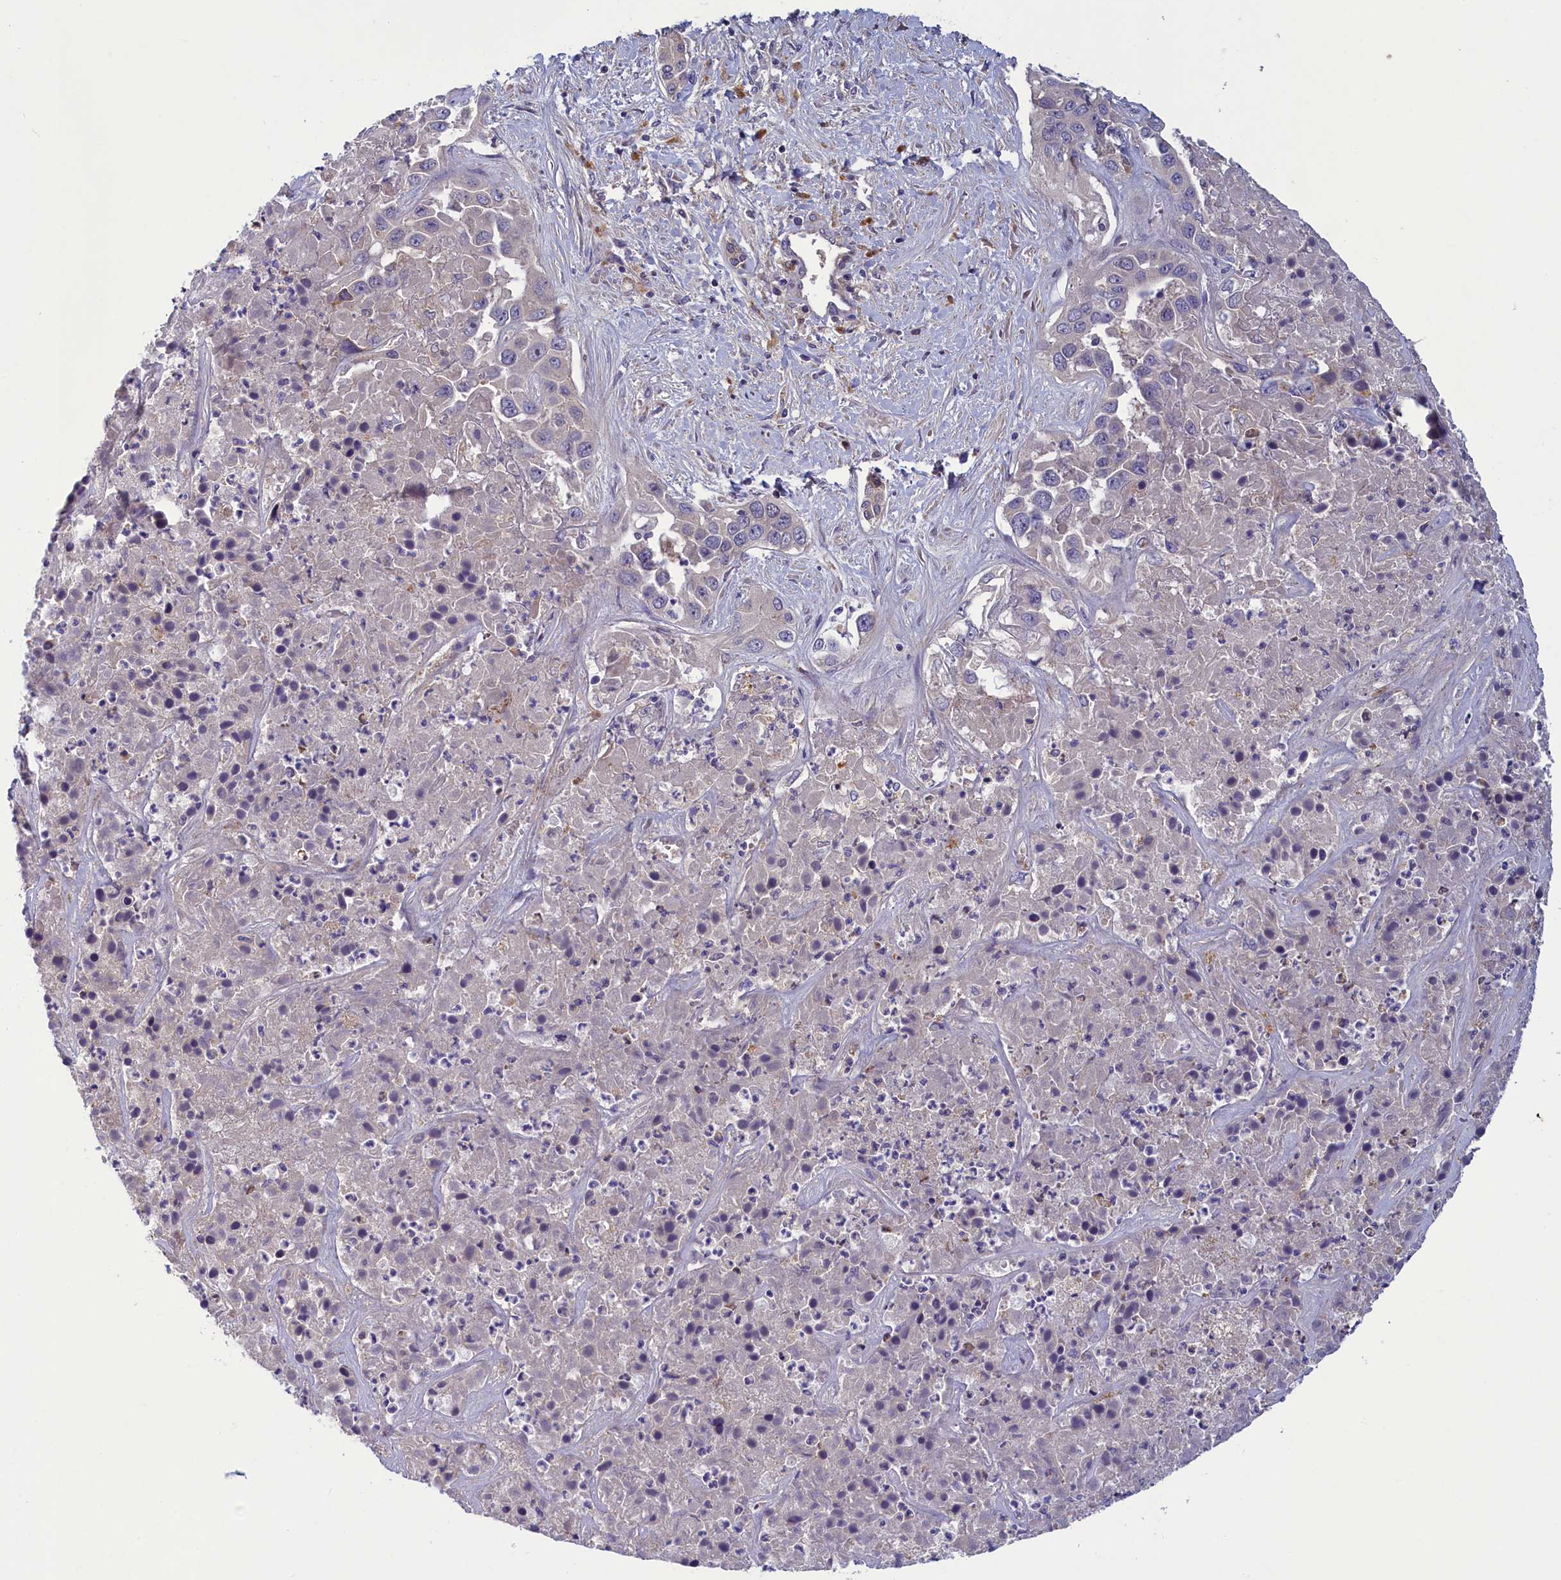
{"staining": {"intensity": "negative", "quantity": "none", "location": "none"}, "tissue": "liver cancer", "cell_type": "Tumor cells", "image_type": "cancer", "snomed": [{"axis": "morphology", "description": "Cholangiocarcinoma"}, {"axis": "topography", "description": "Liver"}], "caption": "DAB immunohistochemical staining of human cholangiocarcinoma (liver) exhibits no significant positivity in tumor cells.", "gene": "NUBP1", "patient": {"sex": "female", "age": 52}}